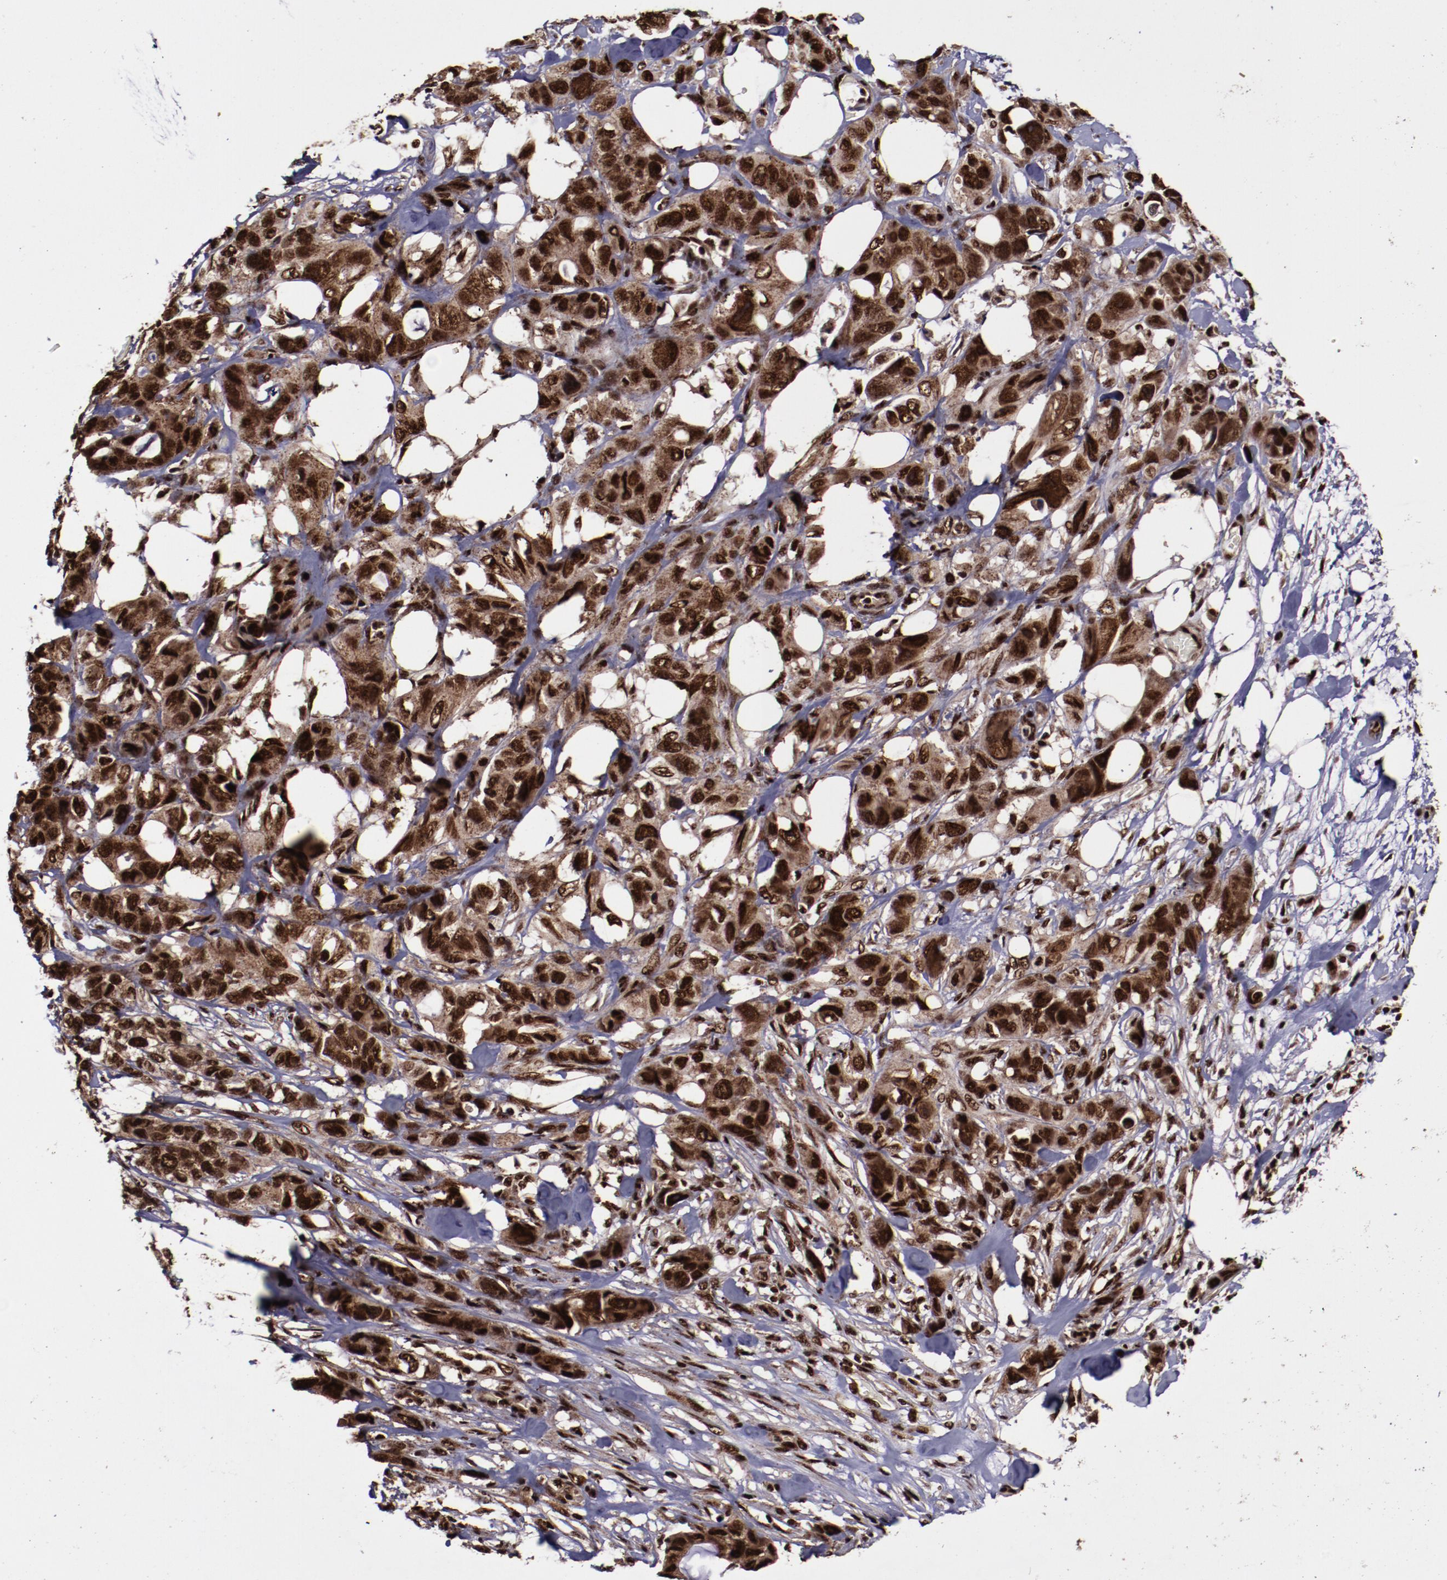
{"staining": {"intensity": "strong", "quantity": ">75%", "location": "cytoplasmic/membranous,nuclear"}, "tissue": "stomach cancer", "cell_type": "Tumor cells", "image_type": "cancer", "snomed": [{"axis": "morphology", "description": "Adenocarcinoma, NOS"}, {"axis": "topography", "description": "Stomach, upper"}], "caption": "Immunohistochemistry (IHC) of human adenocarcinoma (stomach) displays high levels of strong cytoplasmic/membranous and nuclear expression in approximately >75% of tumor cells. Nuclei are stained in blue.", "gene": "SNW1", "patient": {"sex": "male", "age": 47}}